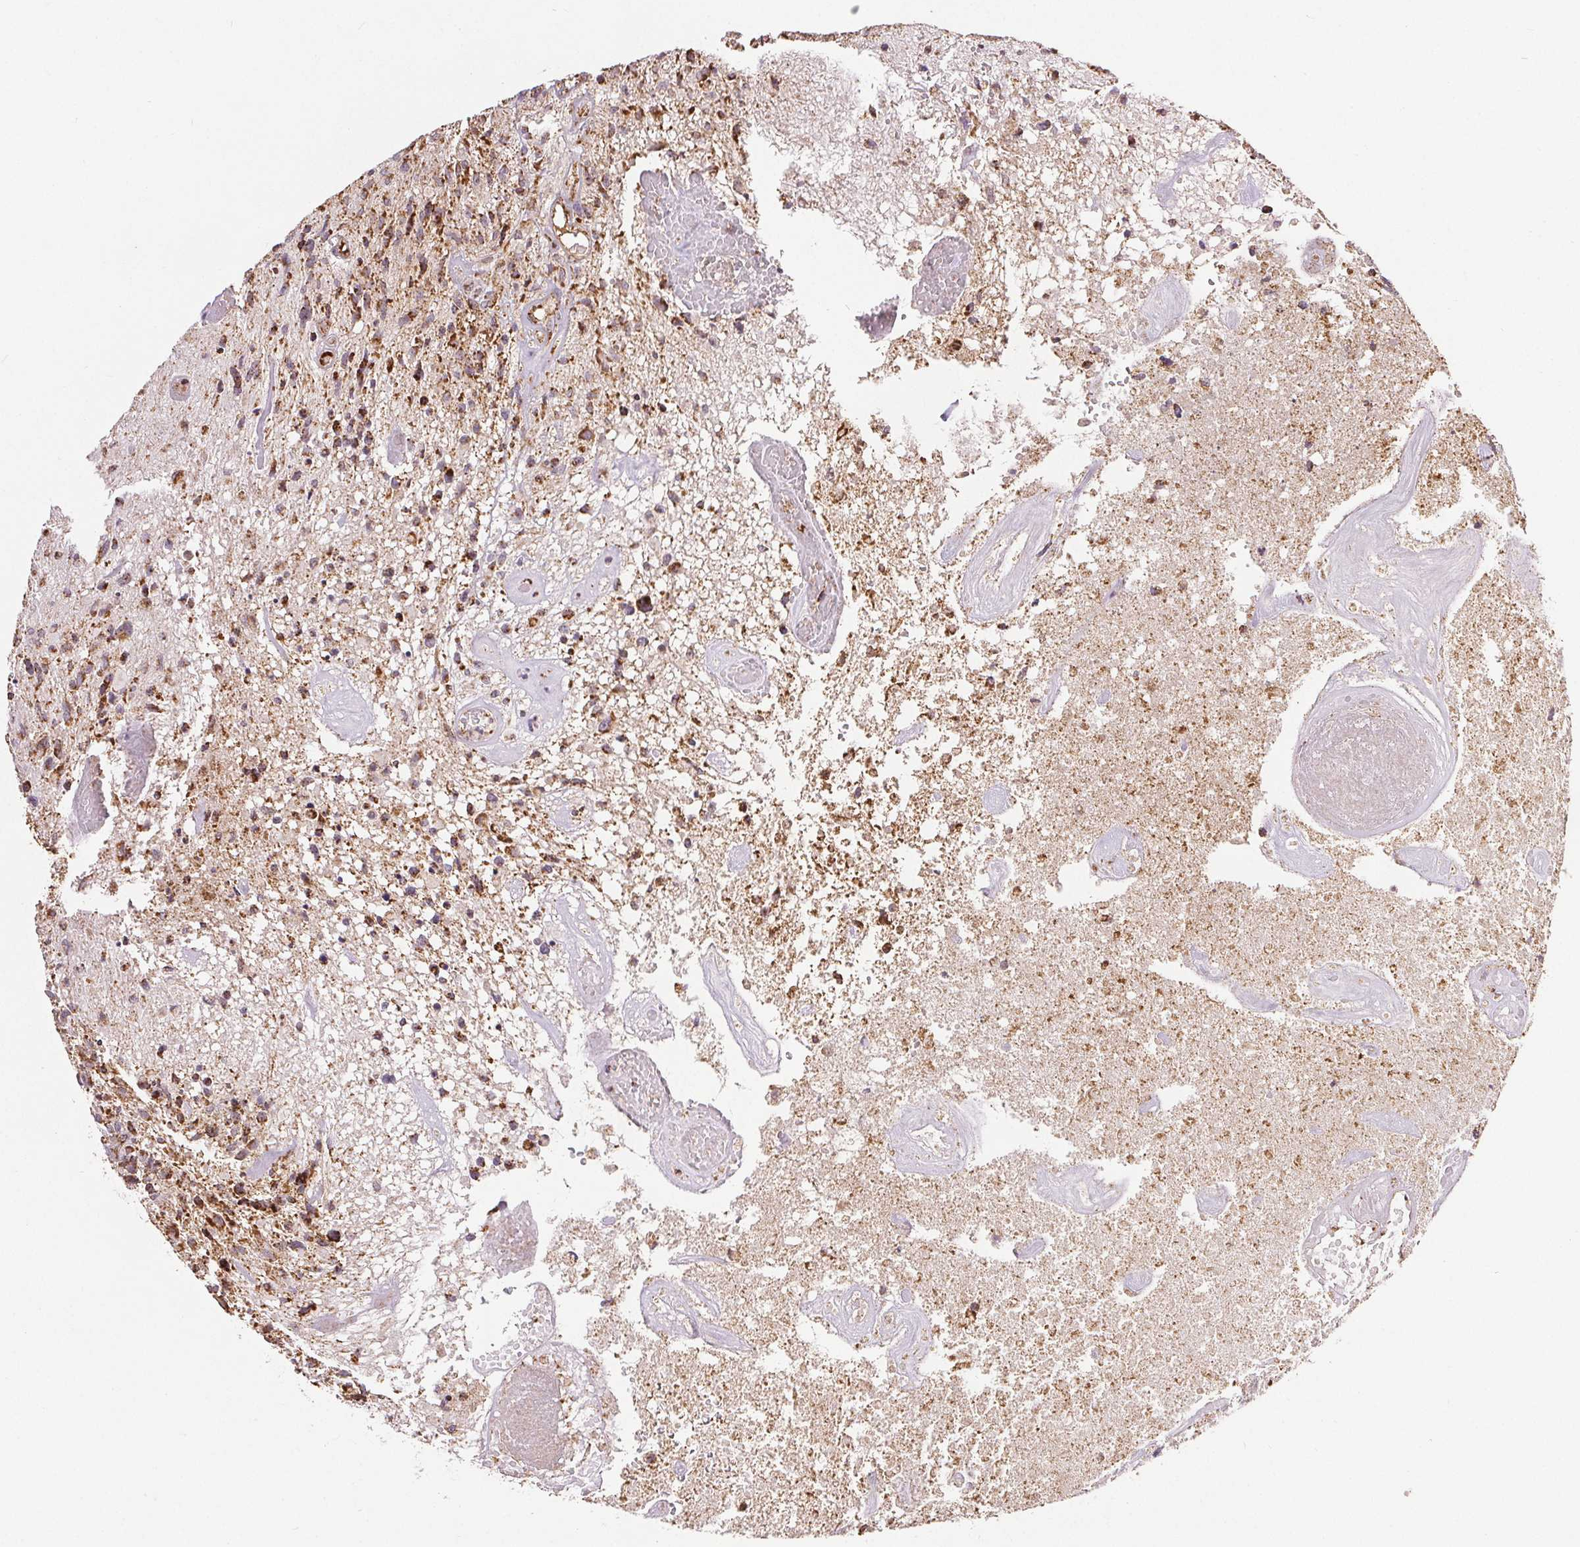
{"staining": {"intensity": "moderate", "quantity": ">75%", "location": "cytoplasmic/membranous"}, "tissue": "glioma", "cell_type": "Tumor cells", "image_type": "cancer", "snomed": [{"axis": "morphology", "description": "Glioma, malignant, High grade"}, {"axis": "topography", "description": "Brain"}], "caption": "The histopathology image displays staining of malignant glioma (high-grade), revealing moderate cytoplasmic/membranous protein staining (brown color) within tumor cells.", "gene": "SDHB", "patient": {"sex": "male", "age": 75}}